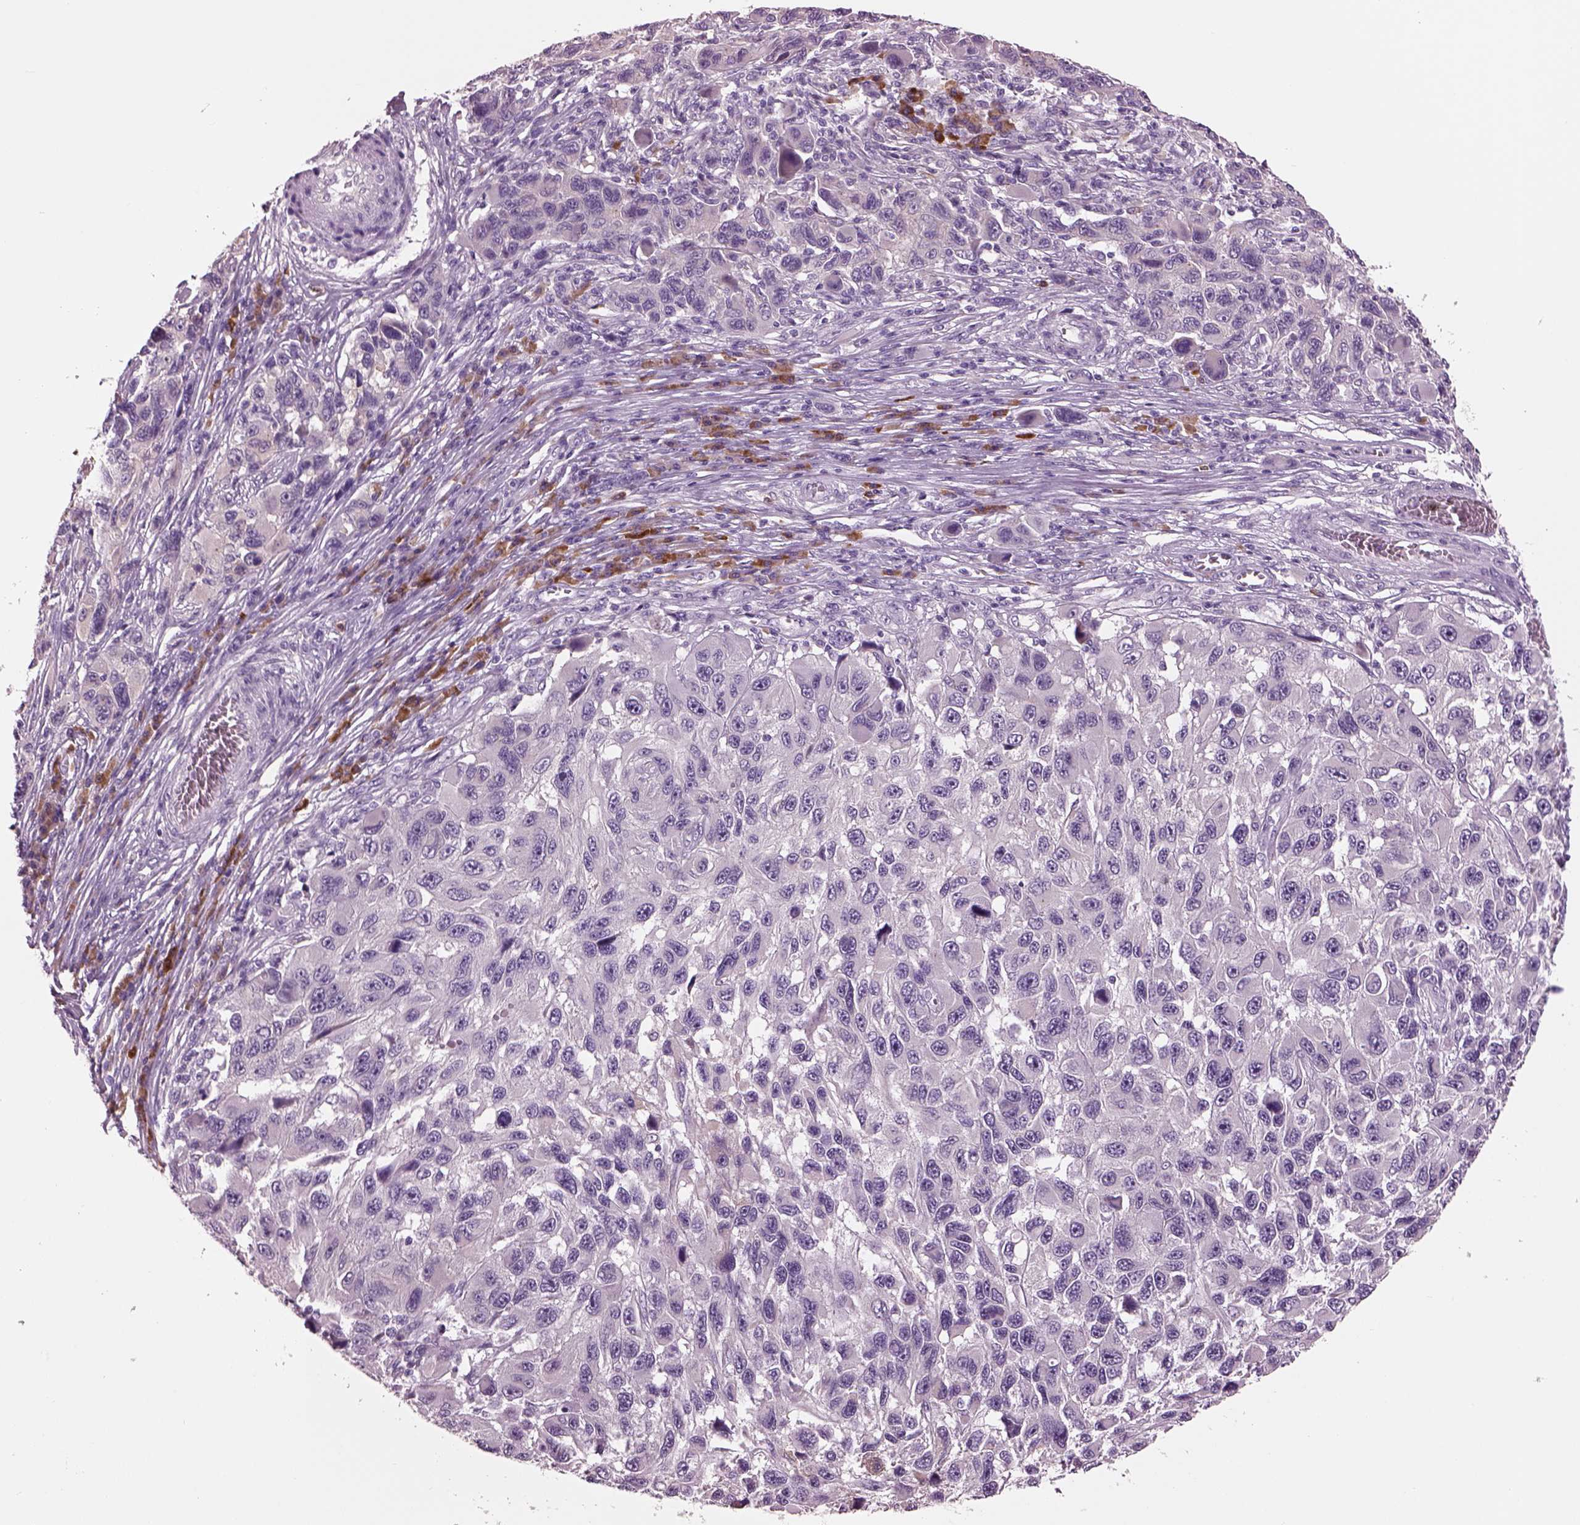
{"staining": {"intensity": "negative", "quantity": "none", "location": "none"}, "tissue": "melanoma", "cell_type": "Tumor cells", "image_type": "cancer", "snomed": [{"axis": "morphology", "description": "Malignant melanoma, NOS"}, {"axis": "topography", "description": "Skin"}], "caption": "Tumor cells show no significant protein staining in malignant melanoma.", "gene": "ADGRG5", "patient": {"sex": "male", "age": 53}}